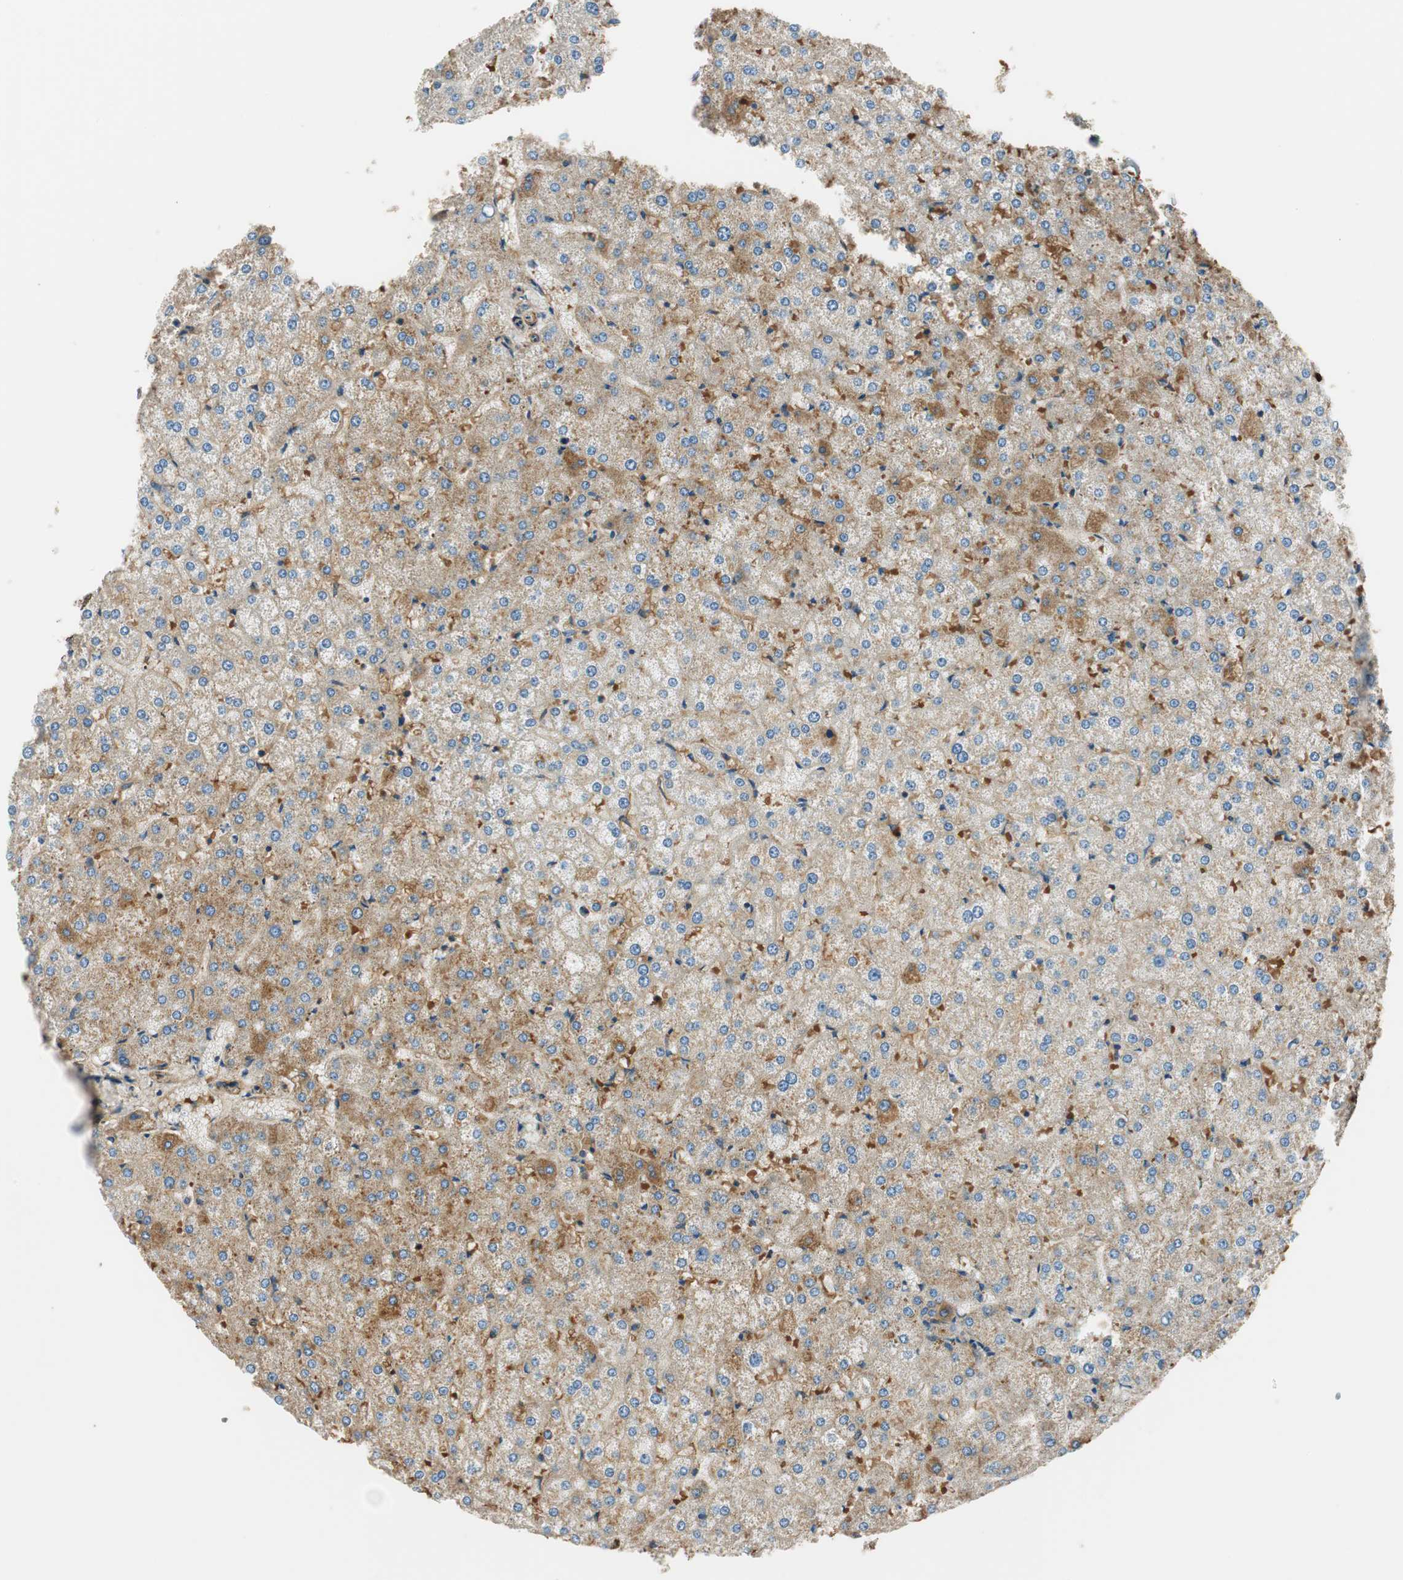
{"staining": {"intensity": "weak", "quantity": ">75%", "location": "cytoplasmic/membranous"}, "tissue": "liver", "cell_type": "Cholangiocytes", "image_type": "normal", "snomed": [{"axis": "morphology", "description": "Normal tissue, NOS"}, {"axis": "topography", "description": "Liver"}], "caption": "Brown immunohistochemical staining in benign liver exhibits weak cytoplasmic/membranous positivity in about >75% of cholangiocytes.", "gene": "RORB", "patient": {"sex": "female", "age": 32}}